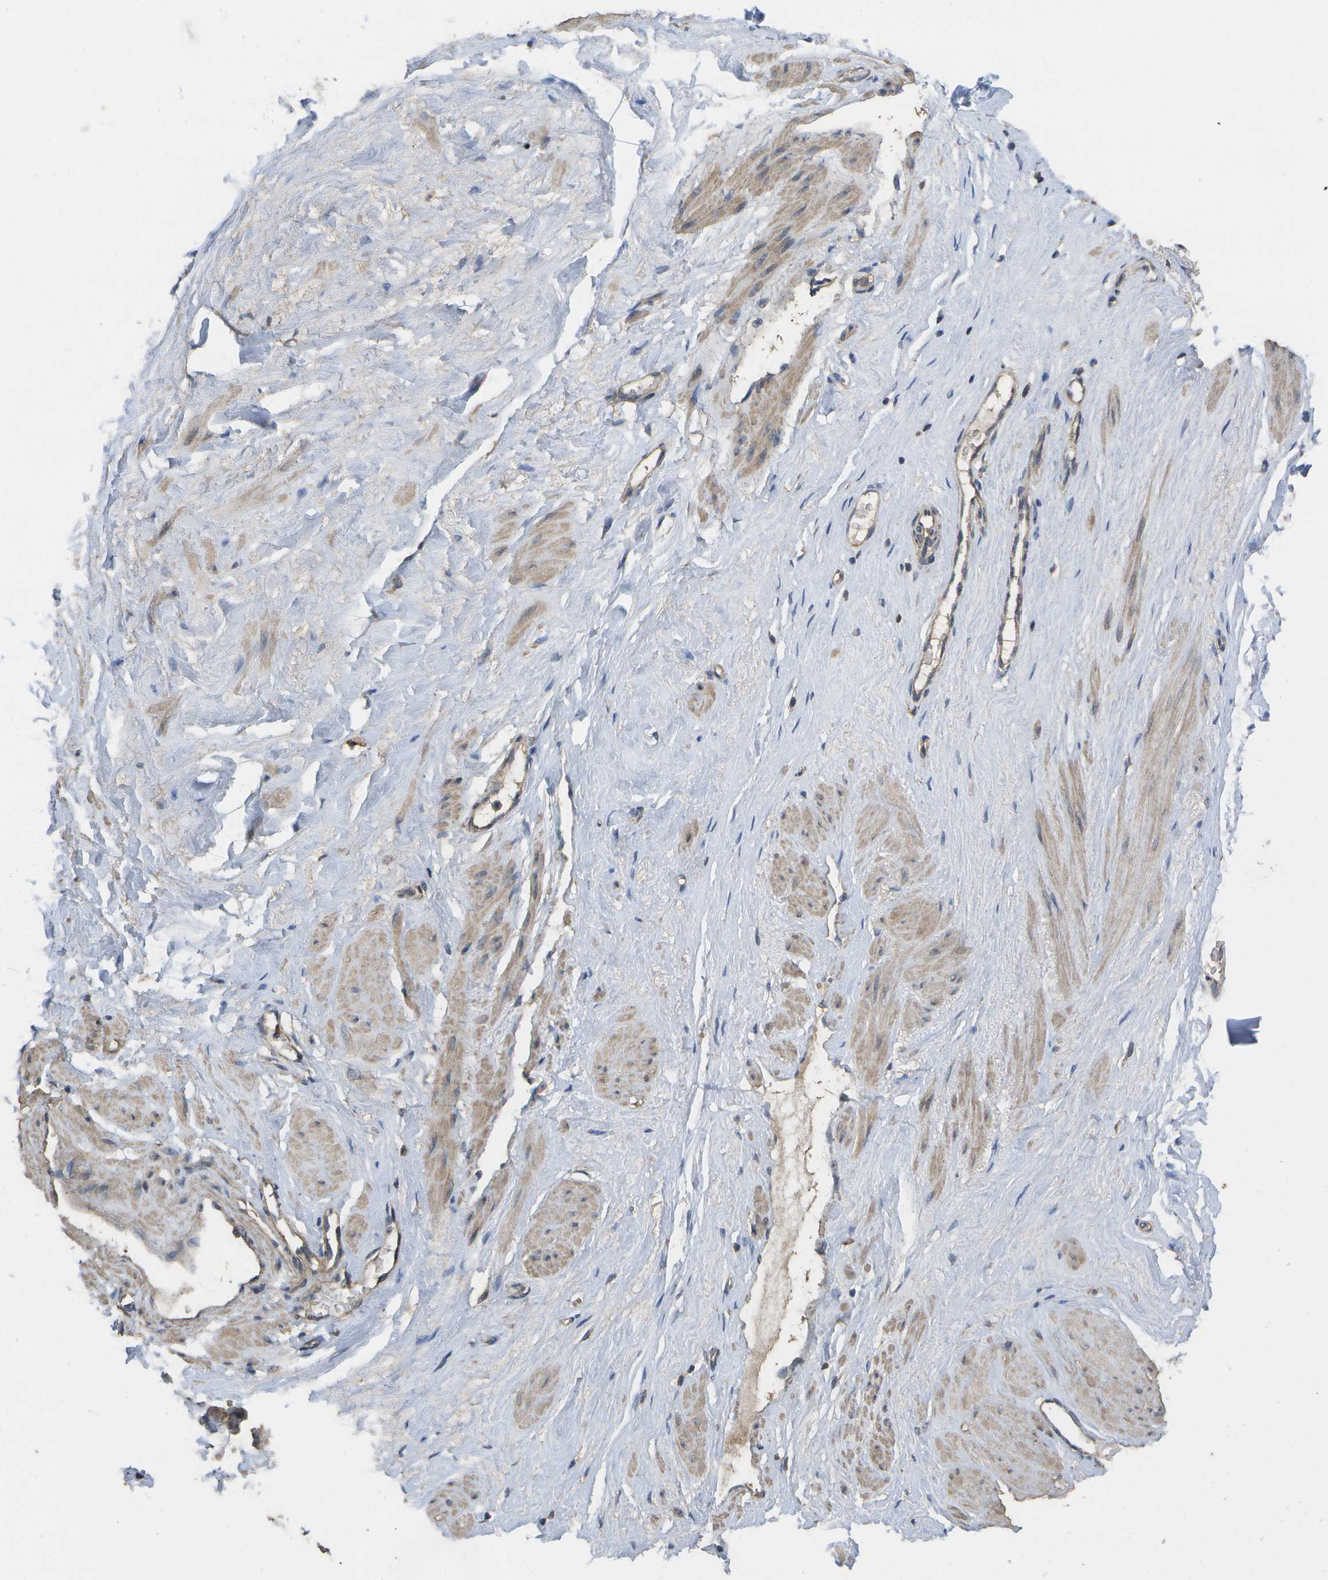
{"staining": {"intensity": "negative", "quantity": "none", "location": "none"}, "tissue": "adipose tissue", "cell_type": "Adipocytes", "image_type": "normal", "snomed": [{"axis": "morphology", "description": "Normal tissue, NOS"}, {"axis": "topography", "description": "Soft tissue"}, {"axis": "topography", "description": "Vascular tissue"}], "caption": "An immunohistochemistry (IHC) micrograph of benign adipose tissue is shown. There is no staining in adipocytes of adipose tissue.", "gene": "SACS", "patient": {"sex": "female", "age": 35}}